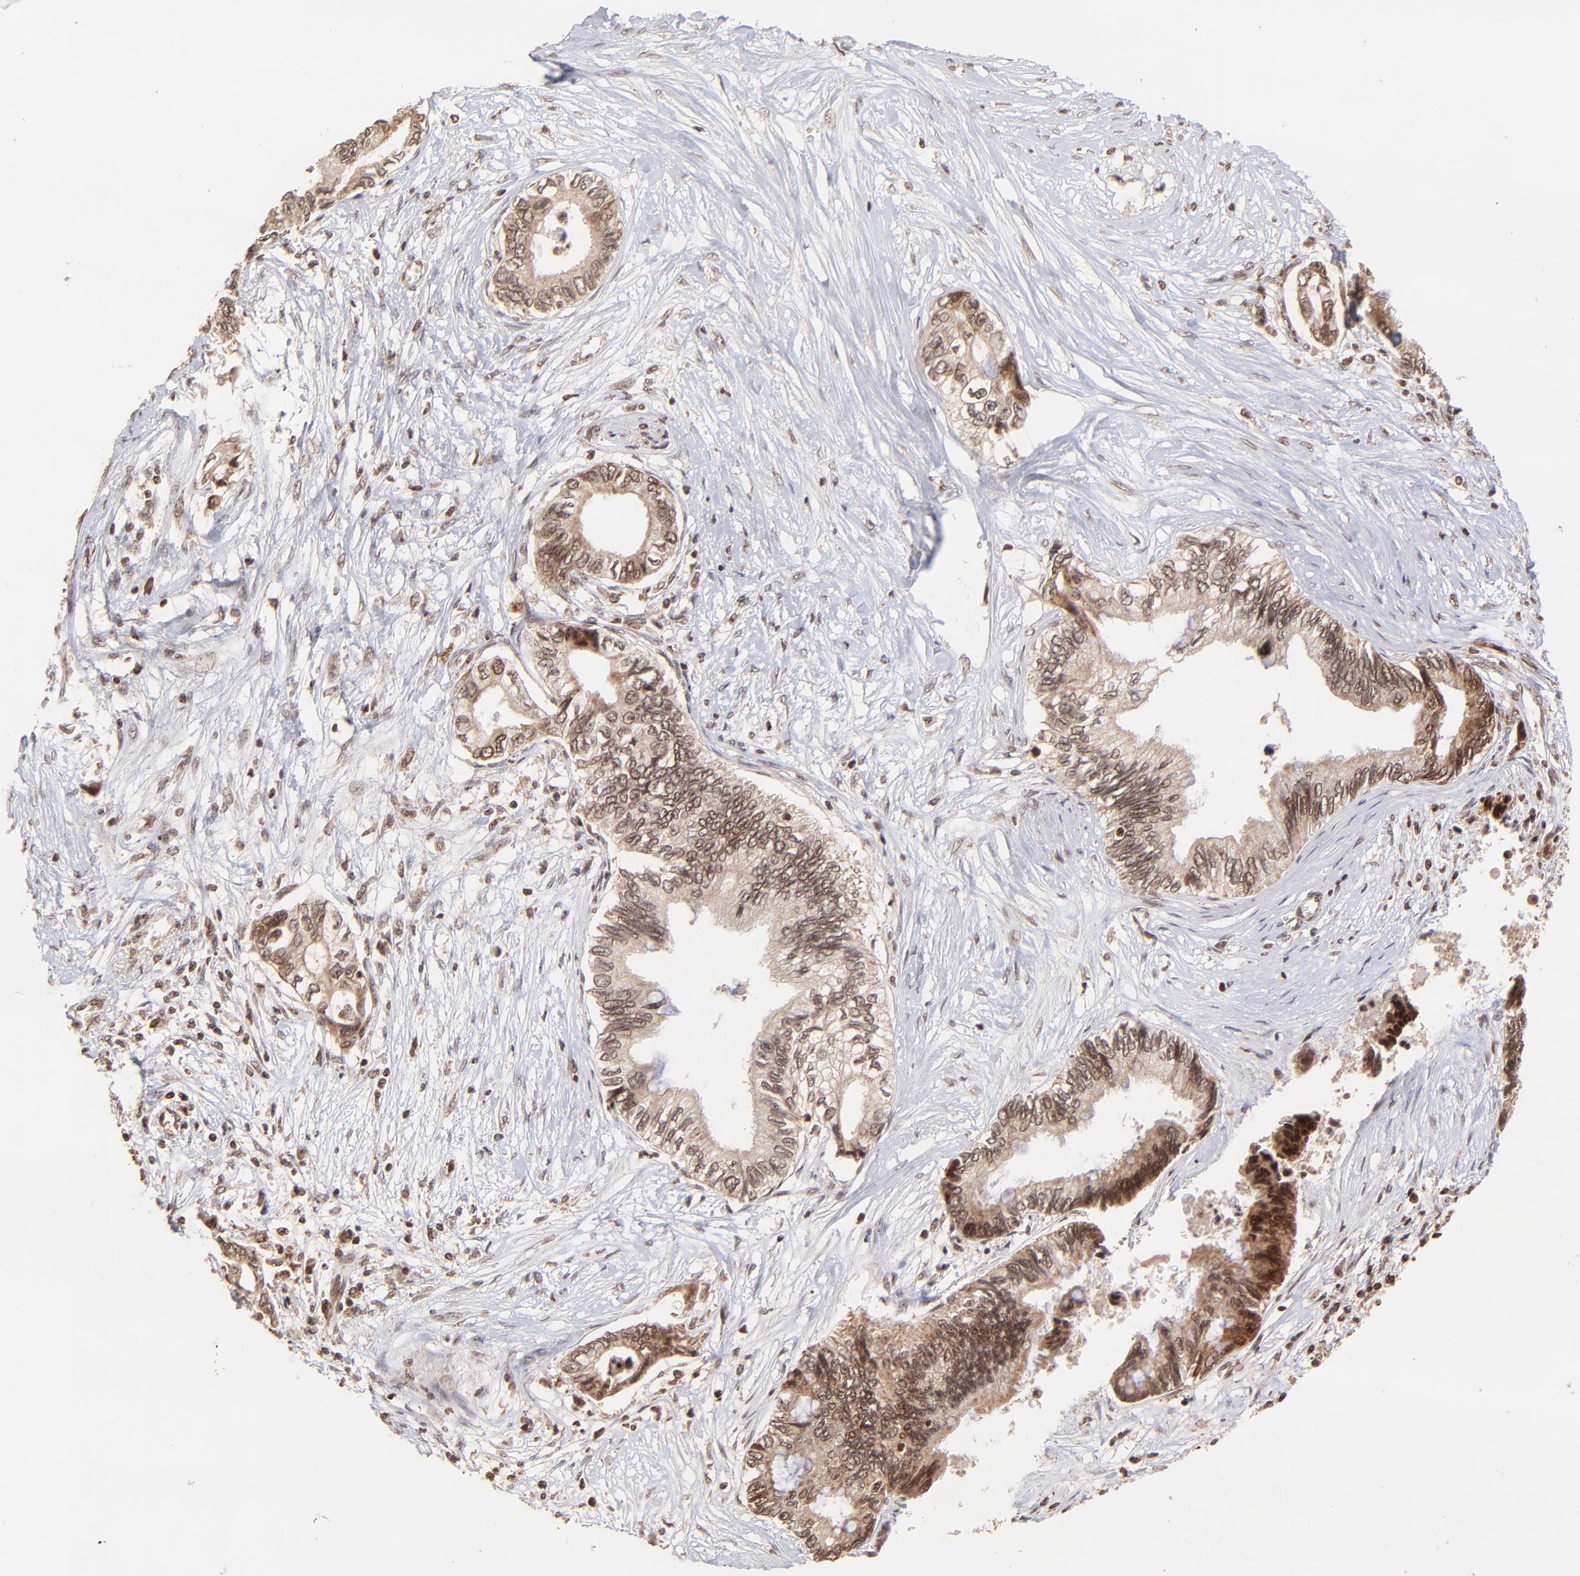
{"staining": {"intensity": "strong", "quantity": ">75%", "location": "cytoplasmic/membranous"}, "tissue": "pancreatic cancer", "cell_type": "Tumor cells", "image_type": "cancer", "snomed": [{"axis": "morphology", "description": "Adenocarcinoma, NOS"}, {"axis": "topography", "description": "Pancreas"}], "caption": "An image showing strong cytoplasmic/membranous expression in about >75% of tumor cells in pancreatic cancer, as visualized by brown immunohistochemical staining.", "gene": "MED15", "patient": {"sex": "female", "age": 66}}